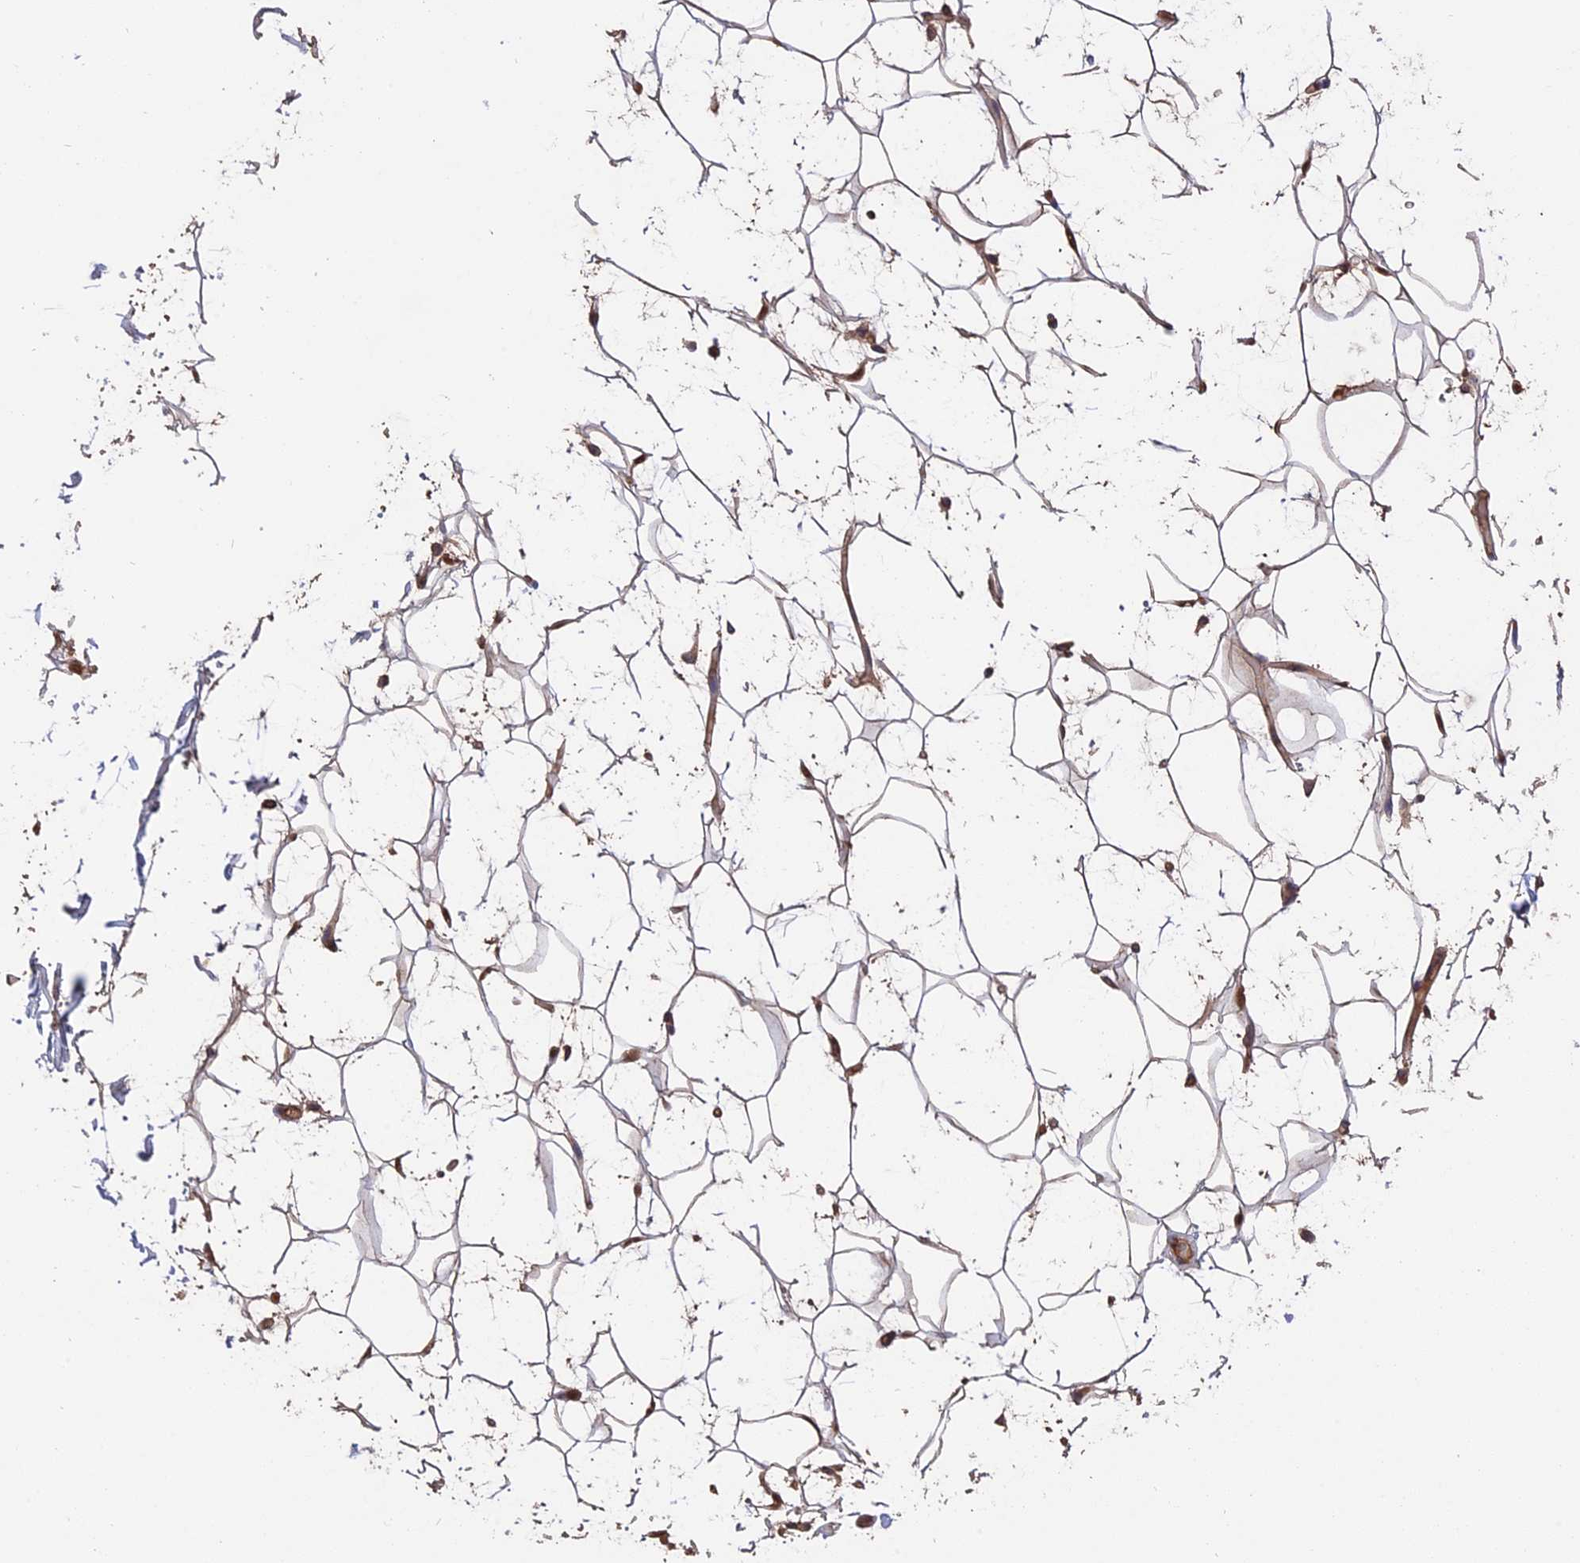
{"staining": {"intensity": "moderate", "quantity": ">75%", "location": "cytoplasmic/membranous"}, "tissue": "adipose tissue", "cell_type": "Adipocytes", "image_type": "normal", "snomed": [{"axis": "morphology", "description": "Normal tissue, NOS"}, {"axis": "topography", "description": "Breast"}], "caption": "Benign adipose tissue displays moderate cytoplasmic/membranous staining in approximately >75% of adipocytes, visualized by immunohistochemistry. The staining was performed using DAB (3,3'-diaminobenzidine) to visualize the protein expression in brown, while the nuclei were stained in blue with hematoxylin (Magnification: 20x).", "gene": "RASAL1", "patient": {"sex": "female", "age": 26}}